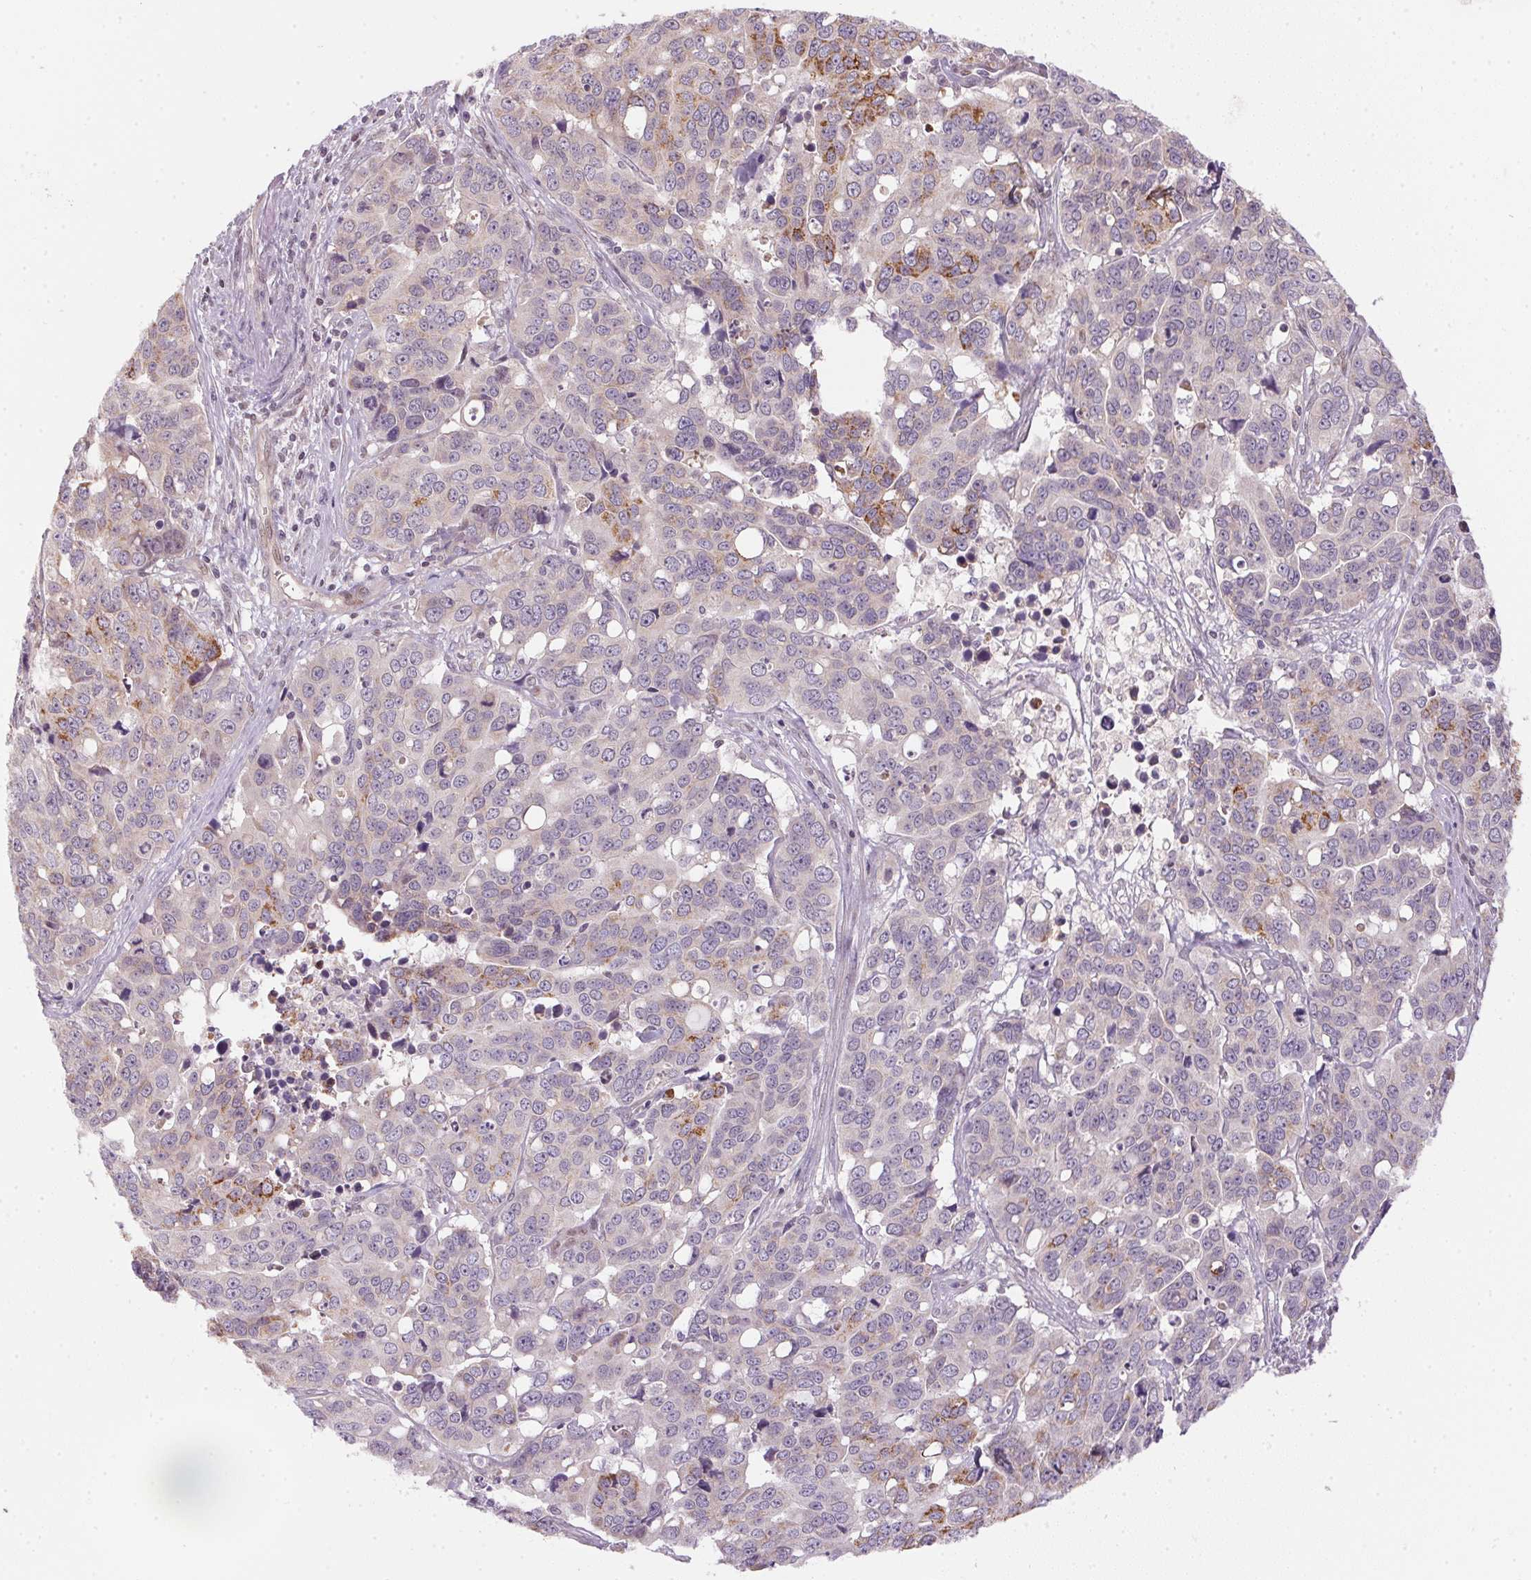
{"staining": {"intensity": "moderate", "quantity": "<25%", "location": "cytoplasmic/membranous"}, "tissue": "ovarian cancer", "cell_type": "Tumor cells", "image_type": "cancer", "snomed": [{"axis": "morphology", "description": "Carcinoma, endometroid"}, {"axis": "topography", "description": "Ovary"}], "caption": "Immunohistochemistry image of ovarian endometroid carcinoma stained for a protein (brown), which reveals low levels of moderate cytoplasmic/membranous staining in about <25% of tumor cells.", "gene": "SC5D", "patient": {"sex": "female", "age": 78}}